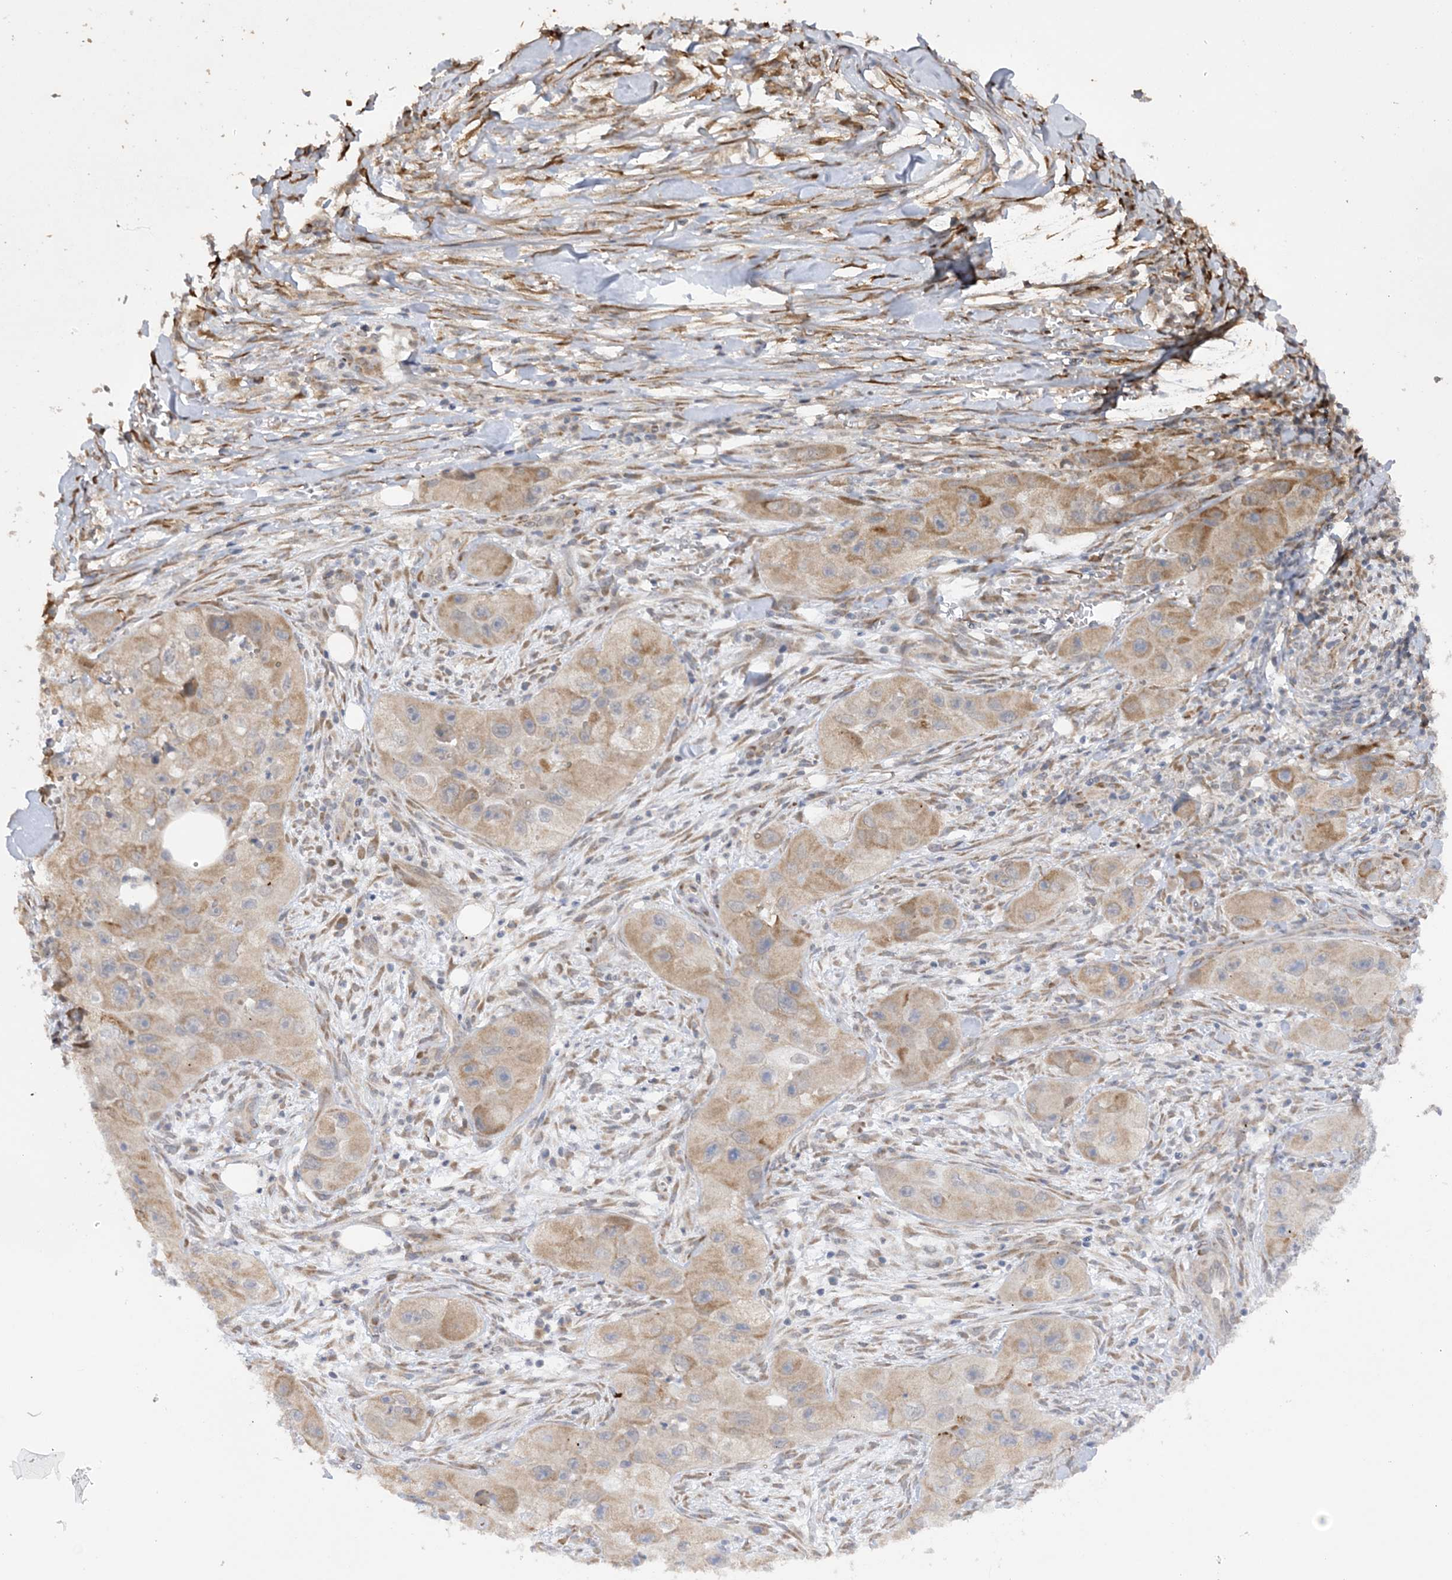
{"staining": {"intensity": "weak", "quantity": ">75%", "location": "cytoplasmic/membranous"}, "tissue": "skin cancer", "cell_type": "Tumor cells", "image_type": "cancer", "snomed": [{"axis": "morphology", "description": "Squamous cell carcinoma, NOS"}, {"axis": "topography", "description": "Skin"}, {"axis": "topography", "description": "Subcutis"}], "caption": "A brown stain shows weak cytoplasmic/membranous positivity of a protein in human skin cancer (squamous cell carcinoma) tumor cells.", "gene": "MRPL47", "patient": {"sex": "male", "age": 73}}